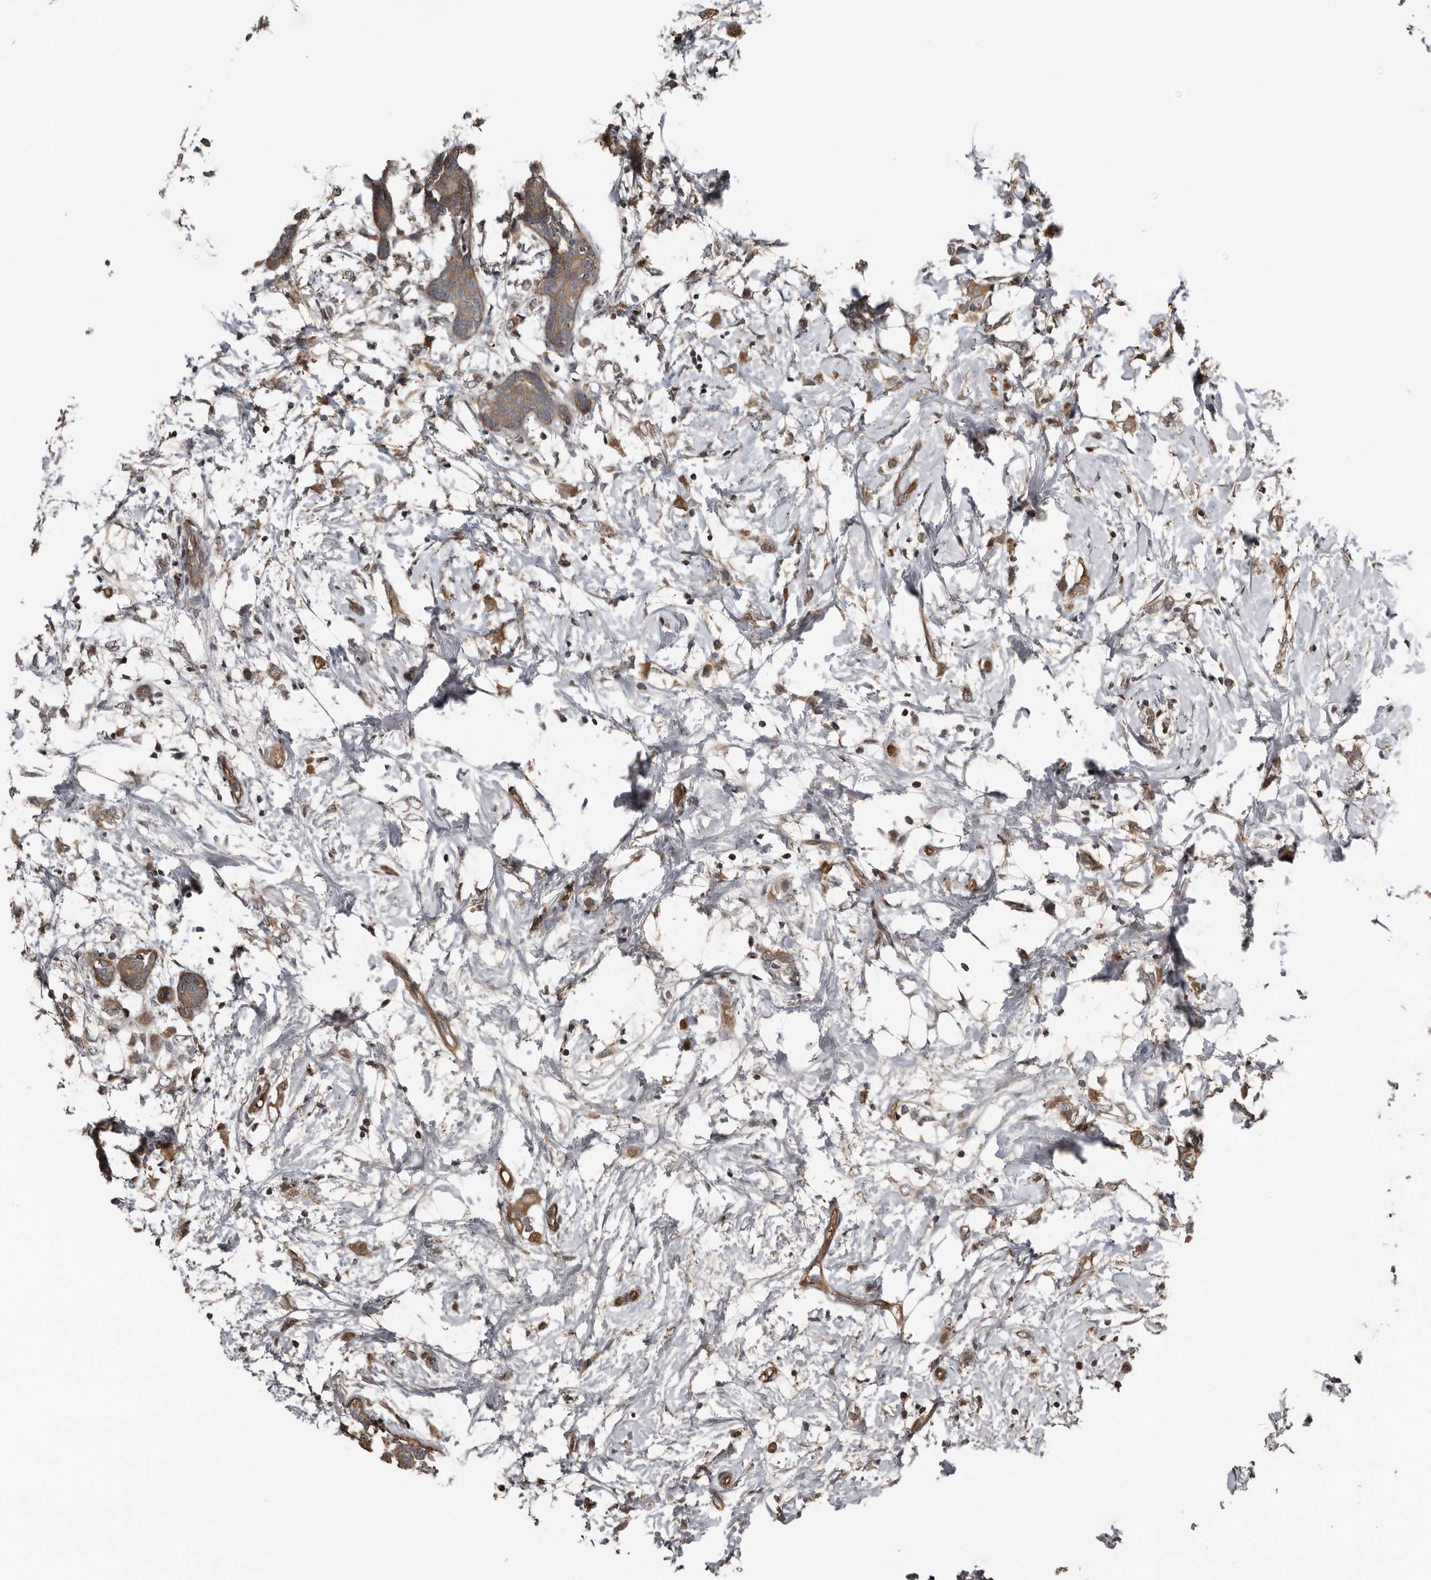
{"staining": {"intensity": "moderate", "quantity": ">75%", "location": "cytoplasmic/membranous"}, "tissue": "breast cancer", "cell_type": "Tumor cells", "image_type": "cancer", "snomed": [{"axis": "morphology", "description": "Normal tissue, NOS"}, {"axis": "morphology", "description": "Lobular carcinoma"}, {"axis": "topography", "description": "Breast"}], "caption": "A medium amount of moderate cytoplasmic/membranous expression is identified in approximately >75% of tumor cells in breast cancer tissue.", "gene": "DNAJB4", "patient": {"sex": "female", "age": 47}}